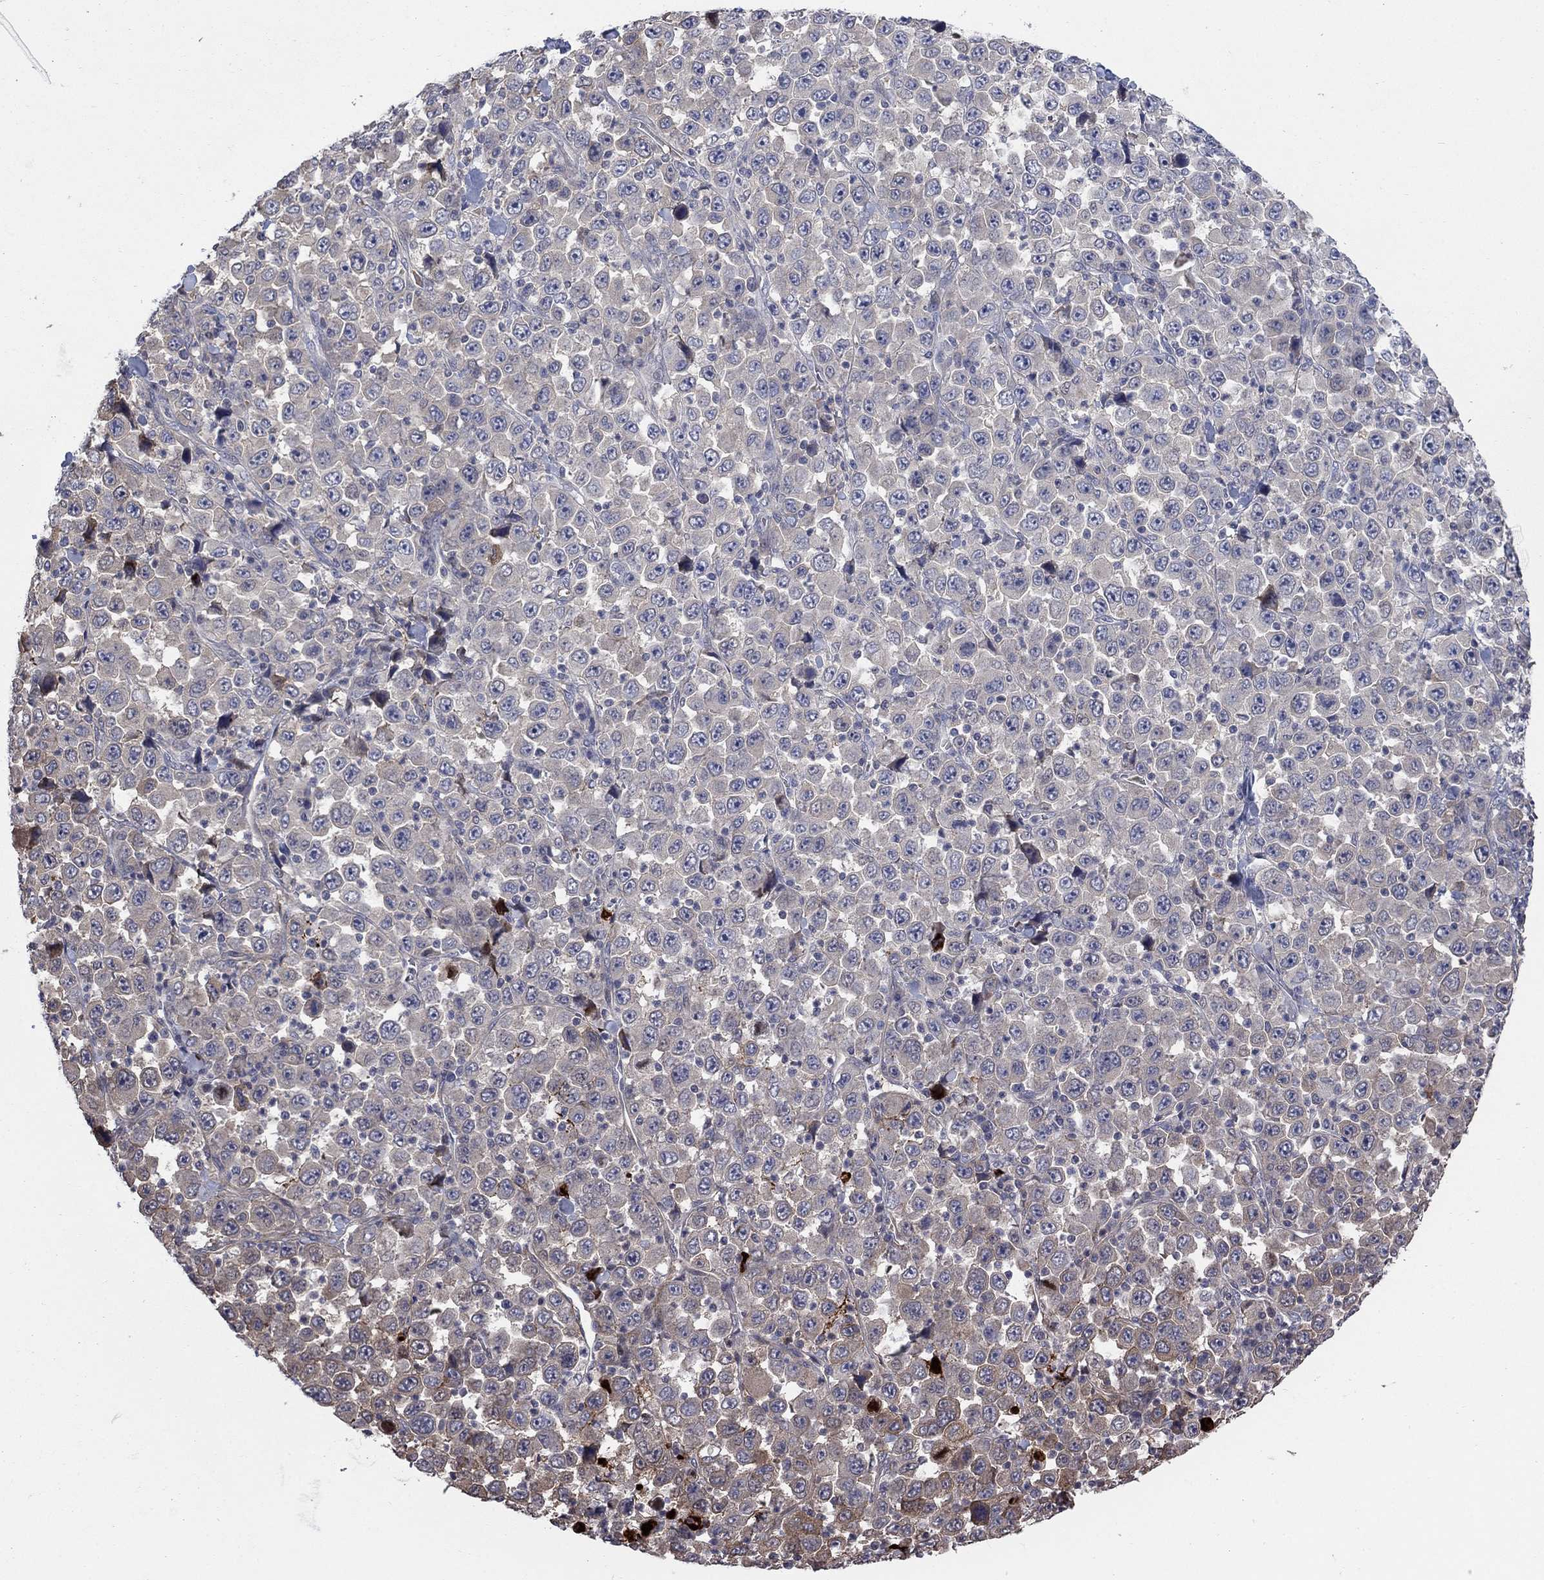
{"staining": {"intensity": "negative", "quantity": "none", "location": "none"}, "tissue": "stomach cancer", "cell_type": "Tumor cells", "image_type": "cancer", "snomed": [{"axis": "morphology", "description": "Normal tissue, NOS"}, {"axis": "morphology", "description": "Adenocarcinoma, NOS"}, {"axis": "topography", "description": "Stomach, upper"}, {"axis": "topography", "description": "Stomach"}], "caption": "High magnification brightfield microscopy of stomach adenocarcinoma stained with DAB (3,3'-diaminobenzidine) (brown) and counterstained with hematoxylin (blue): tumor cells show no significant staining. (DAB (3,3'-diaminobenzidine) immunohistochemistry (IHC) with hematoxylin counter stain).", "gene": "PDZD2", "patient": {"sex": "male", "age": 59}}